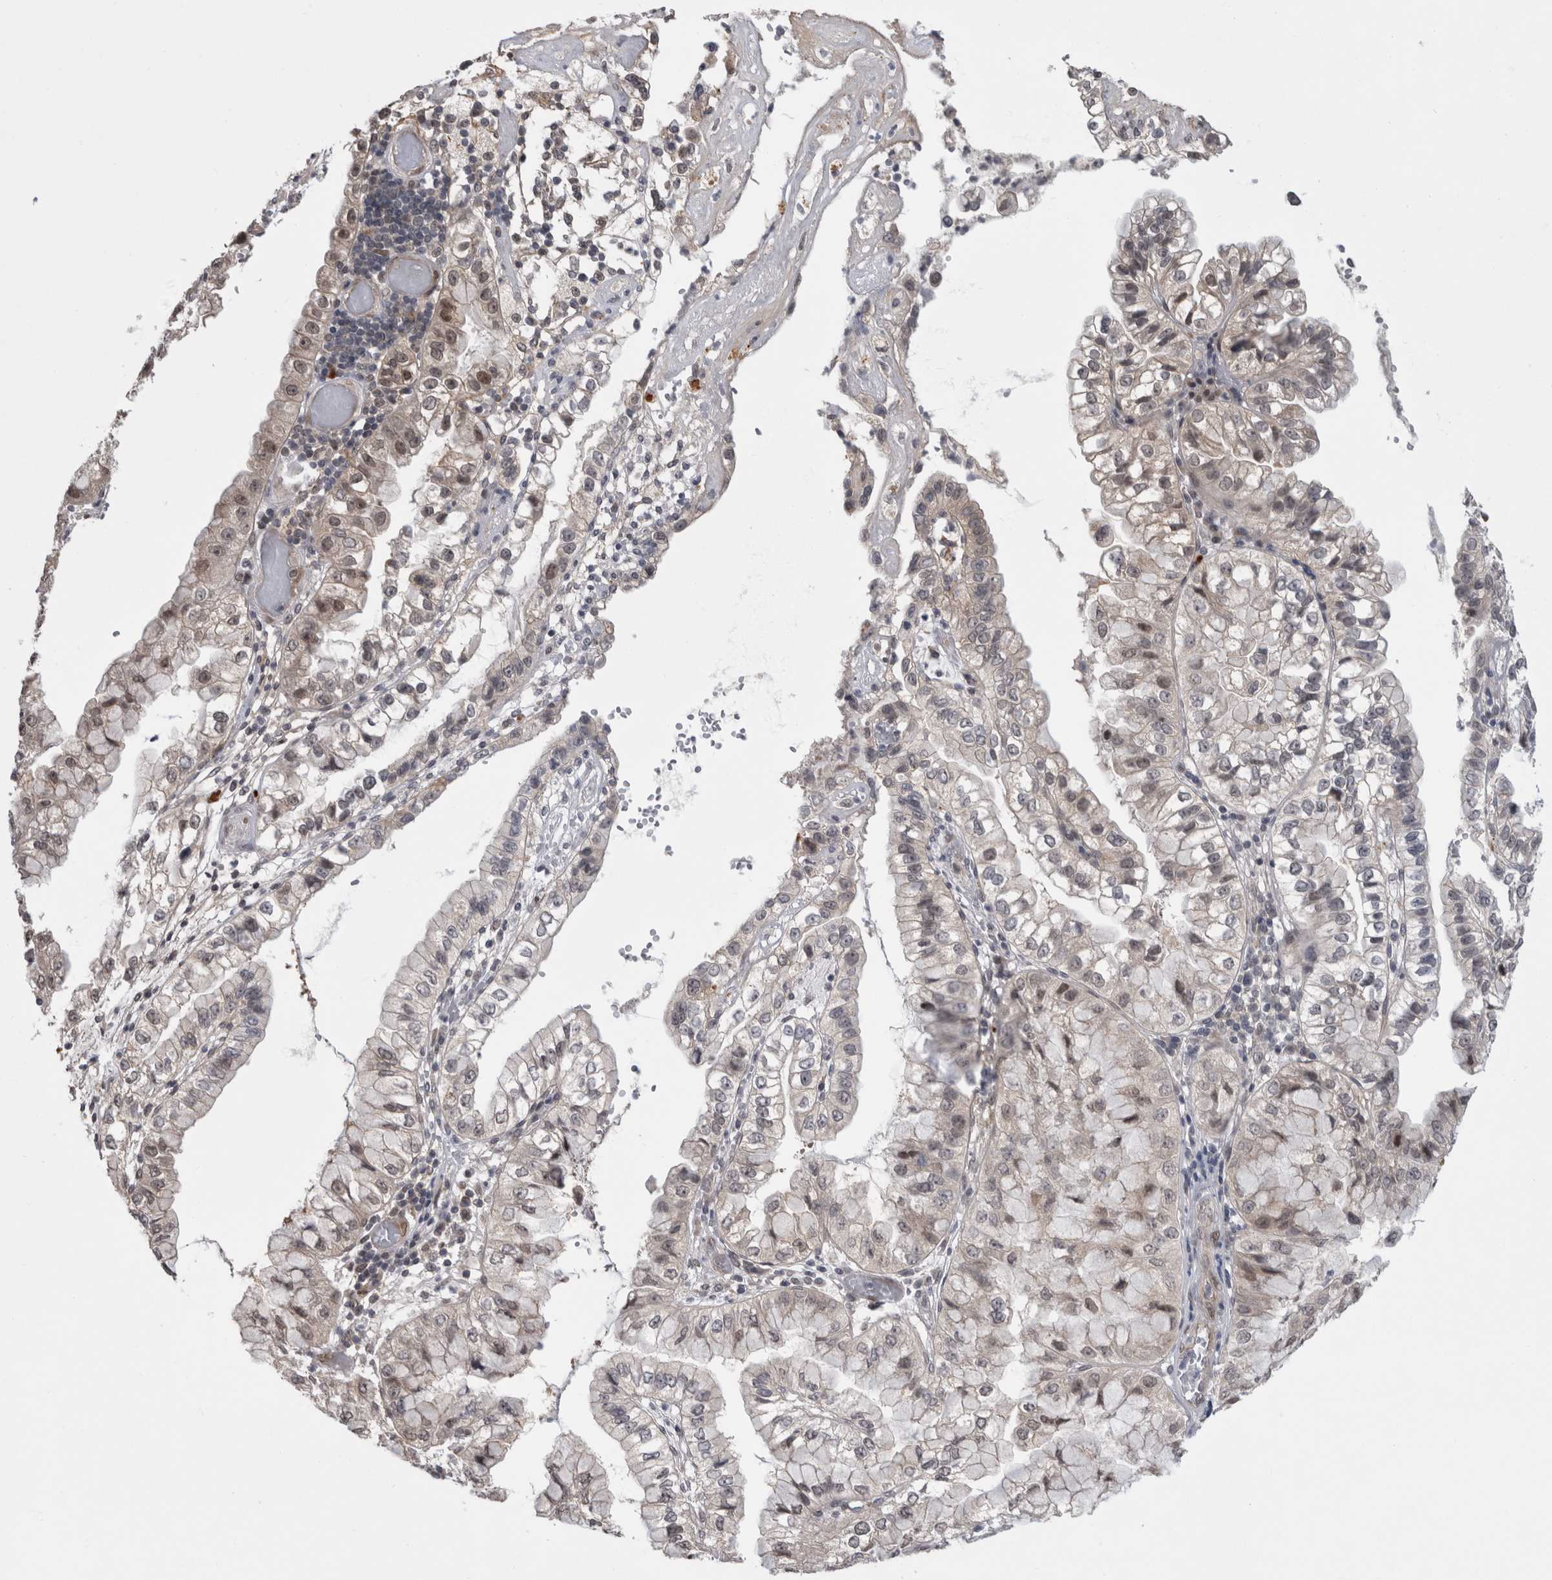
{"staining": {"intensity": "moderate", "quantity": "<25%", "location": "nuclear"}, "tissue": "liver cancer", "cell_type": "Tumor cells", "image_type": "cancer", "snomed": [{"axis": "morphology", "description": "Cholangiocarcinoma"}, {"axis": "topography", "description": "Liver"}], "caption": "An image of human cholangiocarcinoma (liver) stained for a protein demonstrates moderate nuclear brown staining in tumor cells.", "gene": "MTBP", "patient": {"sex": "female", "age": 79}}